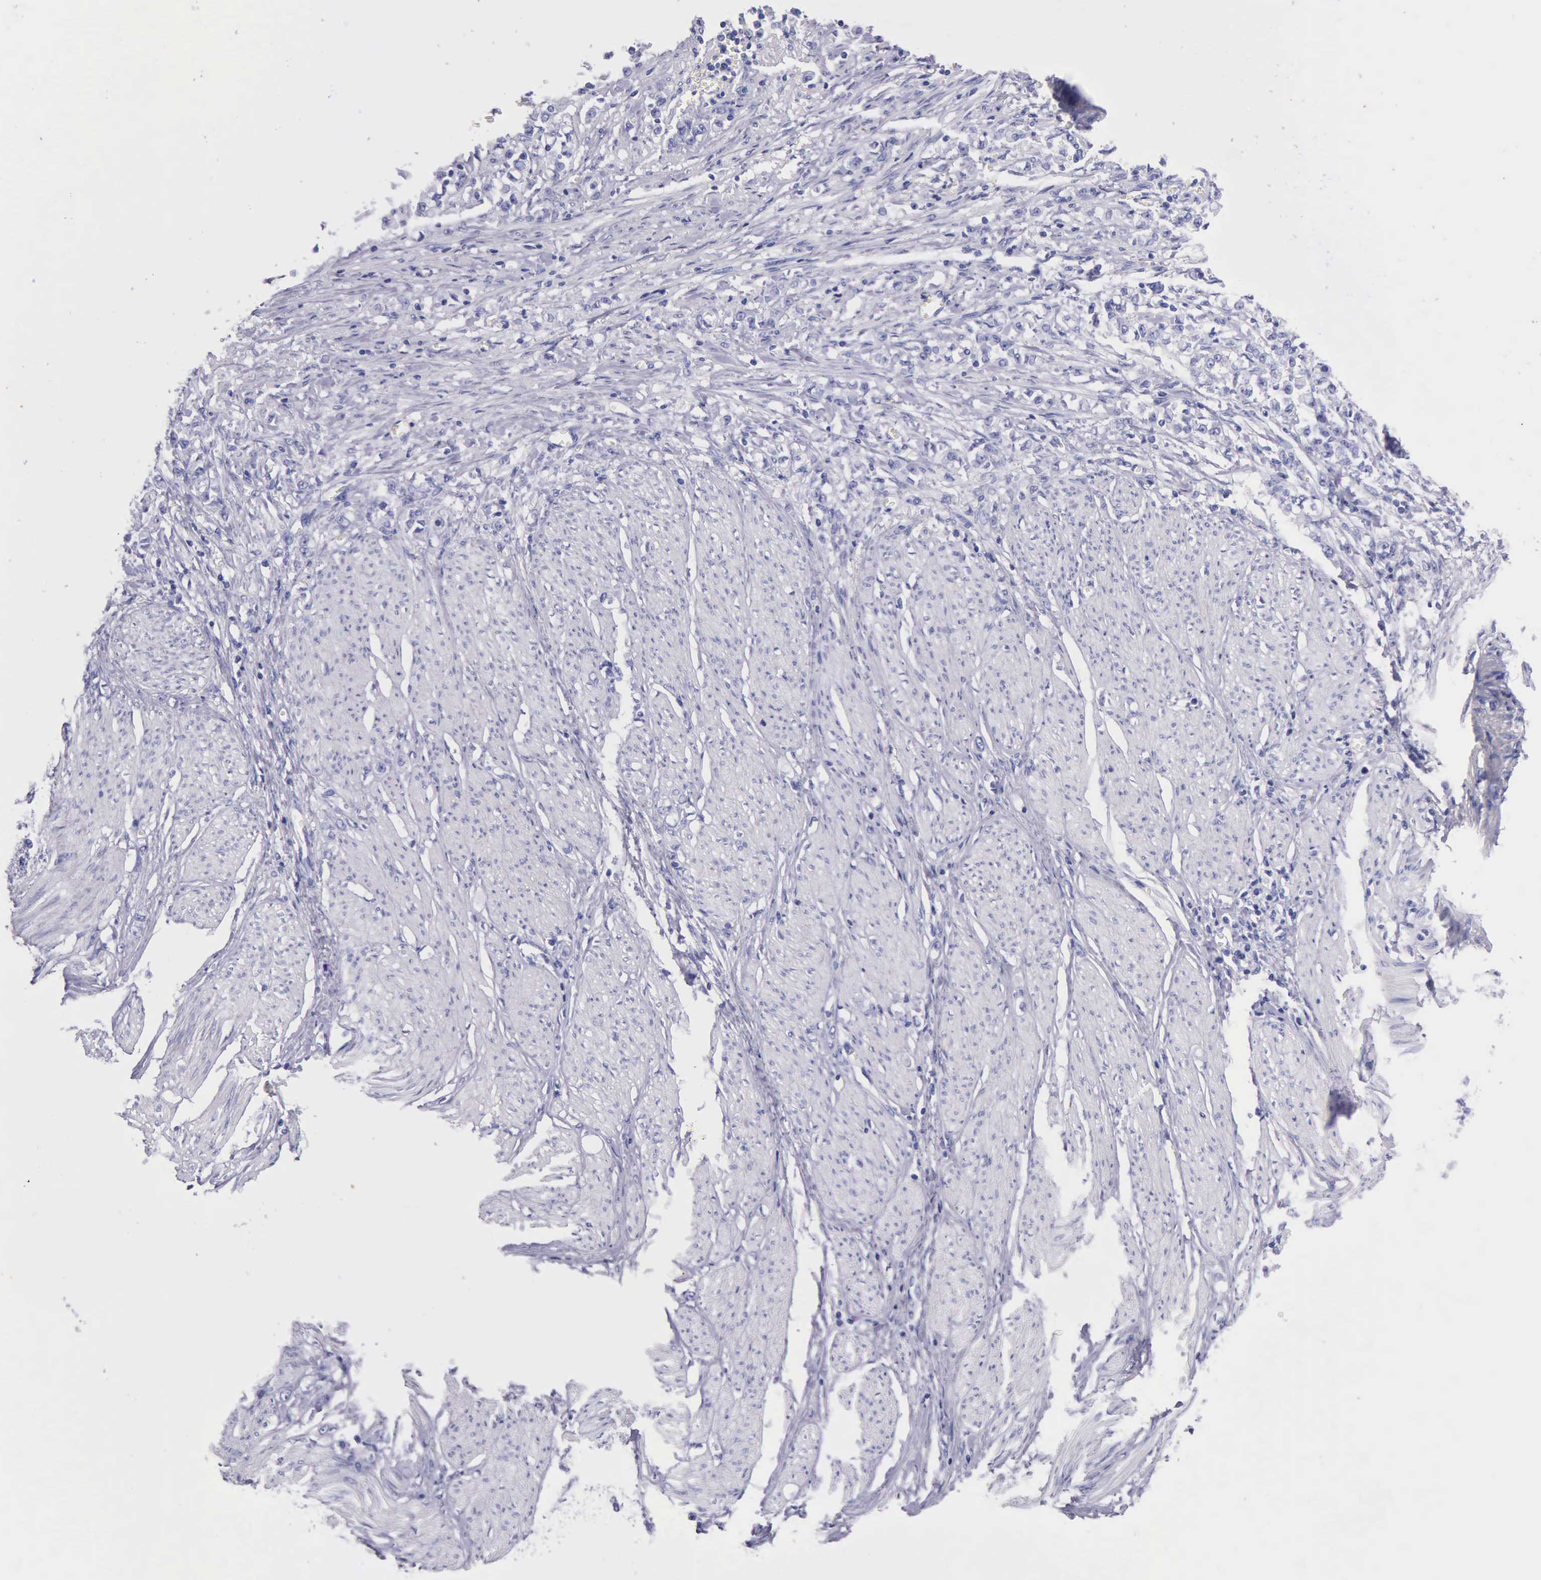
{"staining": {"intensity": "negative", "quantity": "none", "location": "none"}, "tissue": "stomach cancer", "cell_type": "Tumor cells", "image_type": "cancer", "snomed": [{"axis": "morphology", "description": "Adenocarcinoma, NOS"}, {"axis": "topography", "description": "Stomach"}], "caption": "A photomicrograph of human stomach adenocarcinoma is negative for staining in tumor cells.", "gene": "KLK3", "patient": {"sex": "male", "age": 72}}